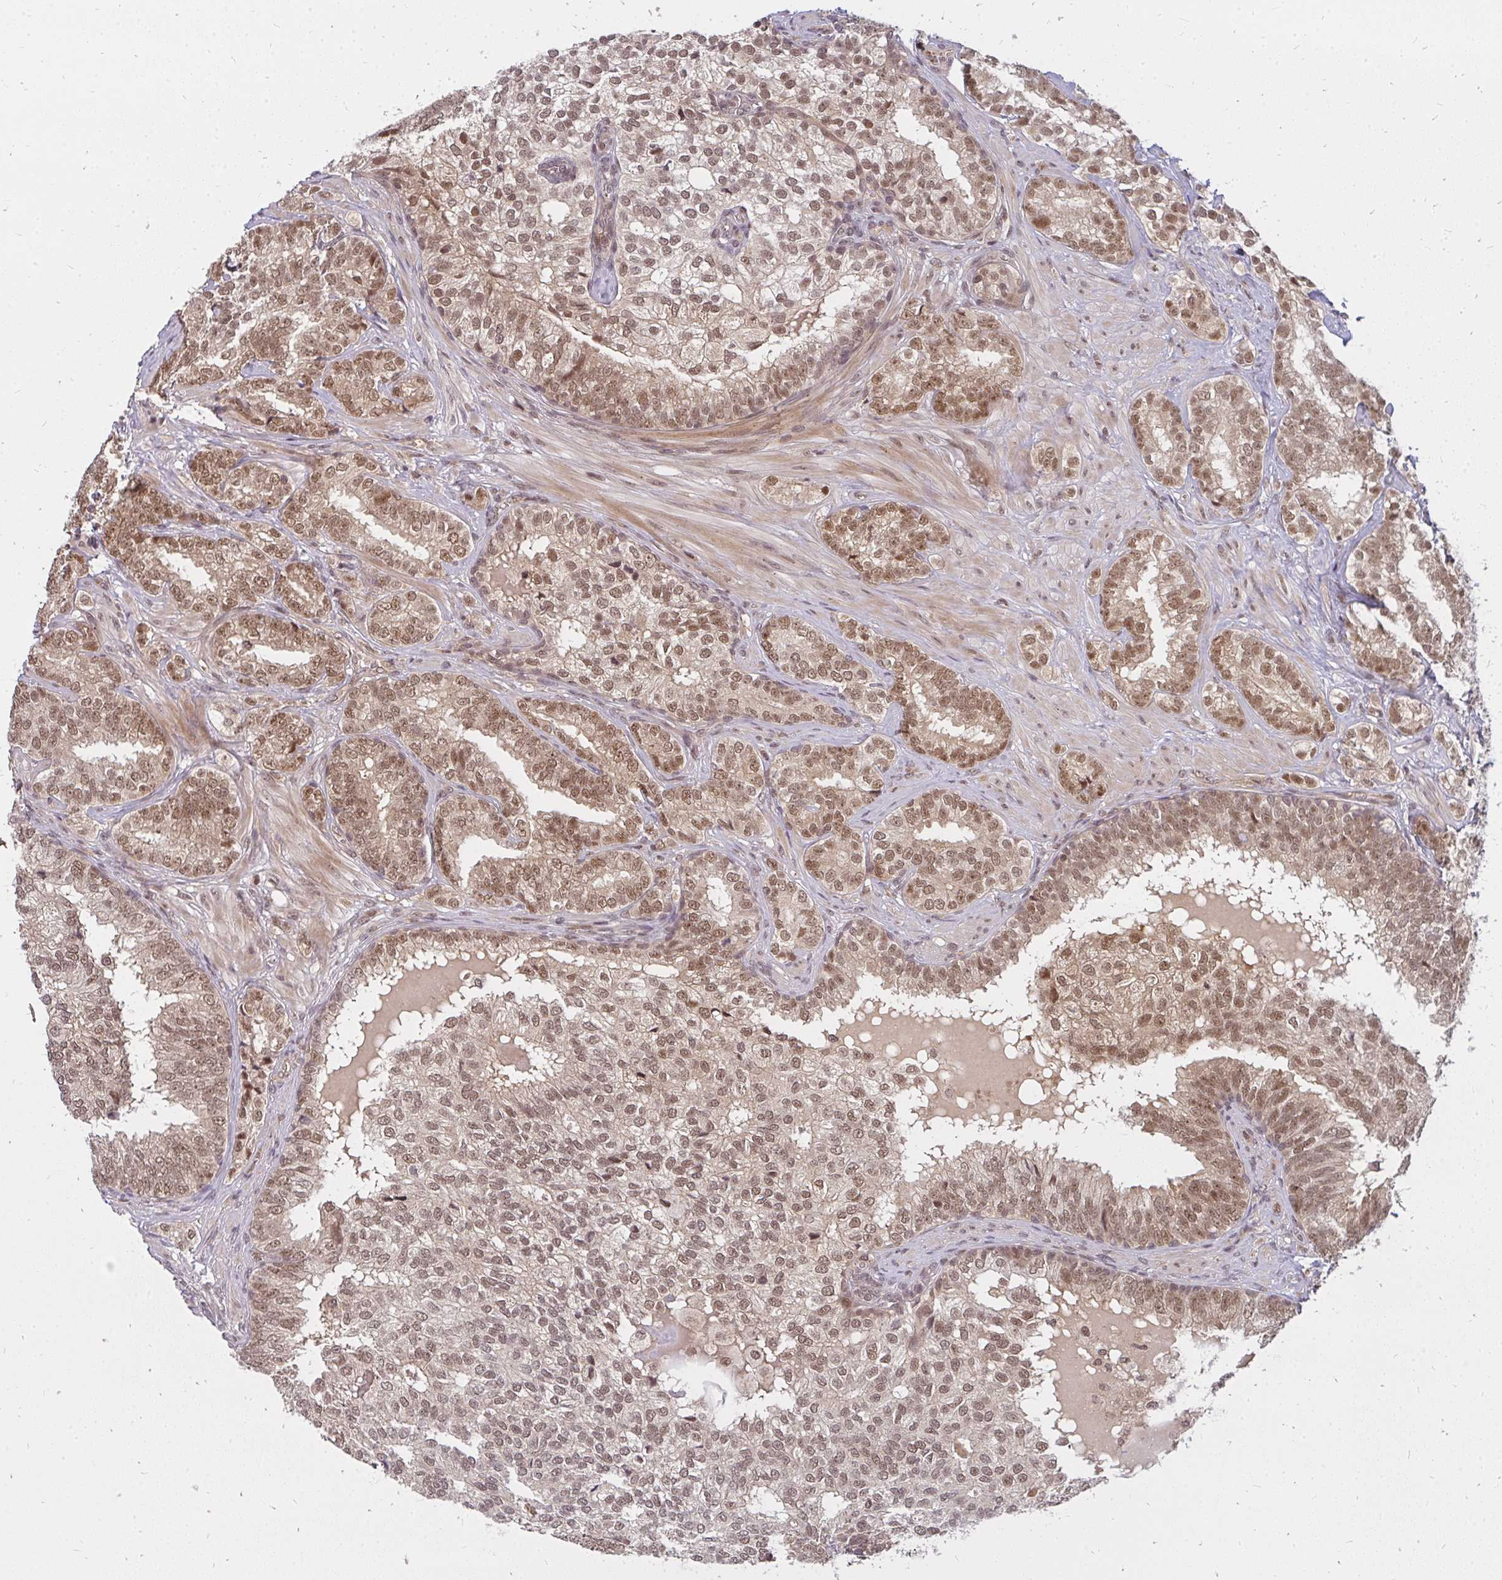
{"staining": {"intensity": "moderate", "quantity": "25%-75%", "location": "nuclear"}, "tissue": "prostate cancer", "cell_type": "Tumor cells", "image_type": "cancer", "snomed": [{"axis": "morphology", "description": "Adenocarcinoma, High grade"}, {"axis": "topography", "description": "Prostate"}], "caption": "Protein expression by immunohistochemistry (IHC) exhibits moderate nuclear expression in approximately 25%-75% of tumor cells in adenocarcinoma (high-grade) (prostate).", "gene": "GTF3C6", "patient": {"sex": "male", "age": 72}}